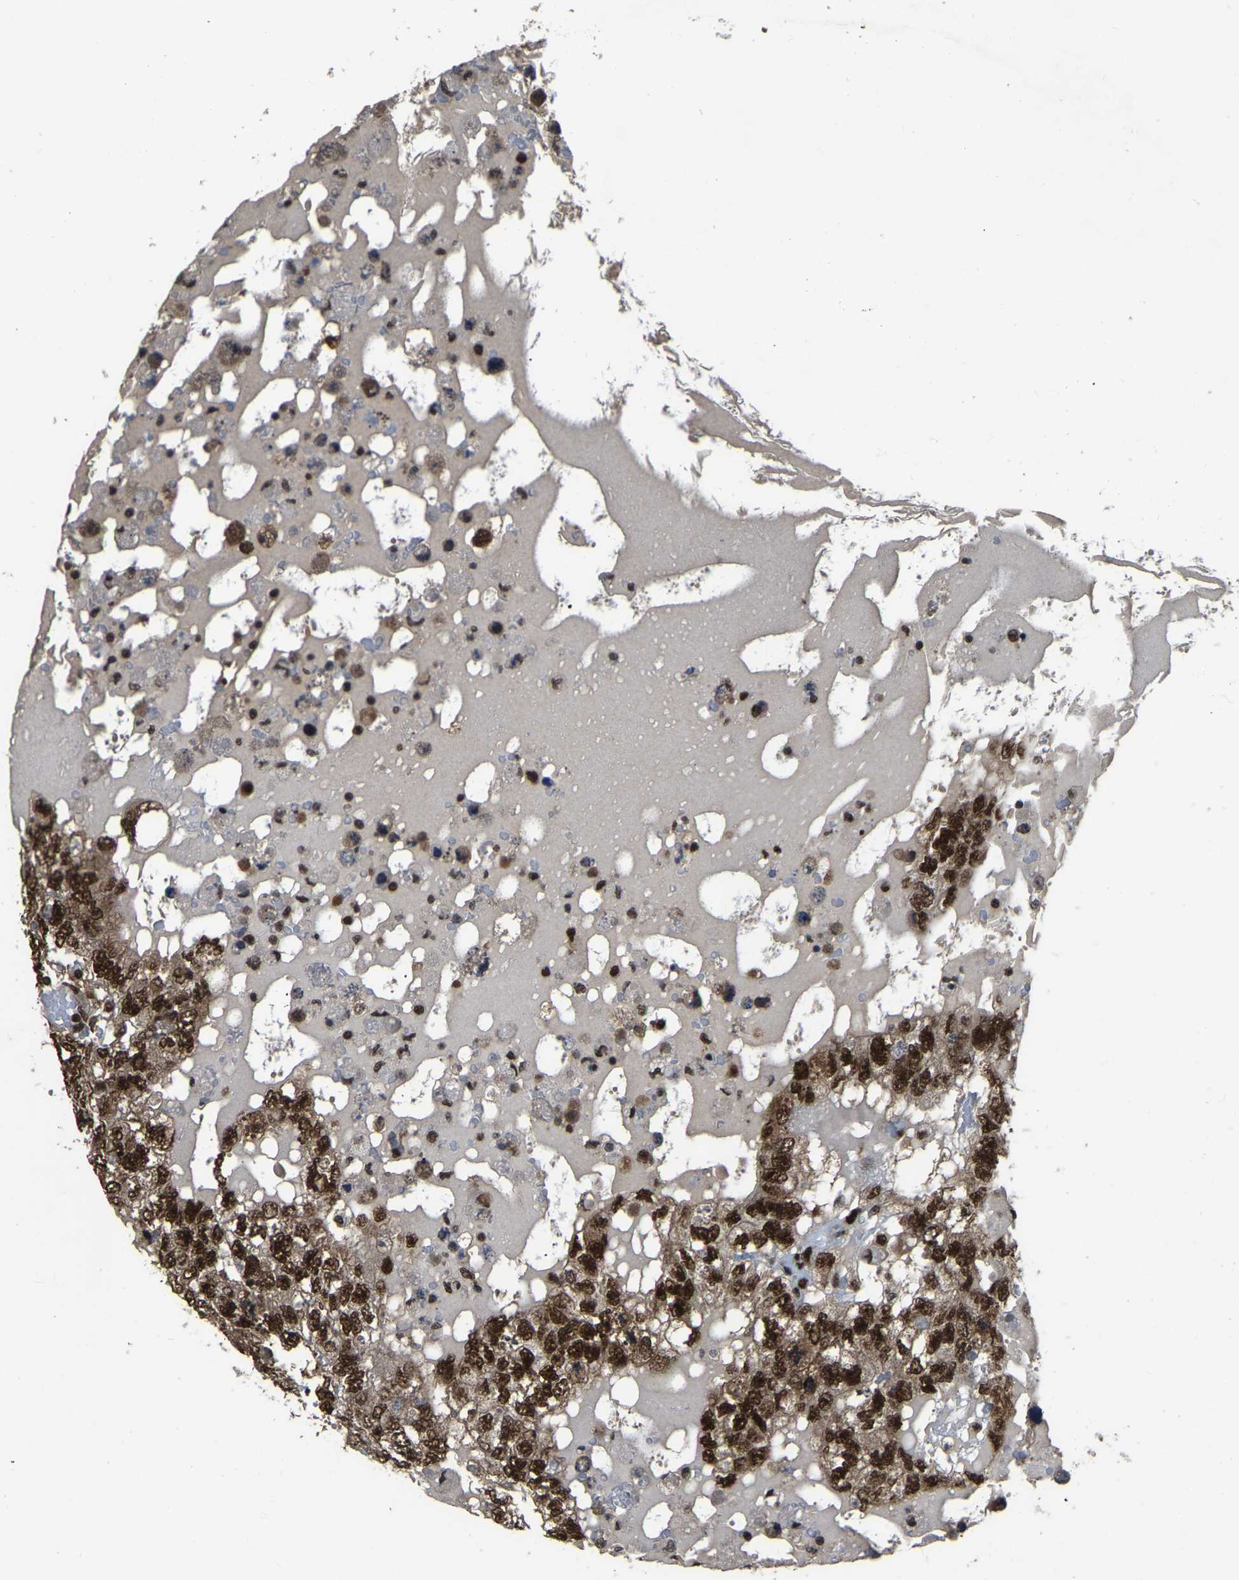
{"staining": {"intensity": "strong", "quantity": ">75%", "location": "nuclear"}, "tissue": "testis cancer", "cell_type": "Tumor cells", "image_type": "cancer", "snomed": [{"axis": "morphology", "description": "Carcinoma, Embryonal, NOS"}, {"axis": "topography", "description": "Testis"}], "caption": "Testis cancer (embryonal carcinoma) stained for a protein (brown) shows strong nuclear positive expression in about >75% of tumor cells.", "gene": "TBL1XR1", "patient": {"sex": "male", "age": 36}}